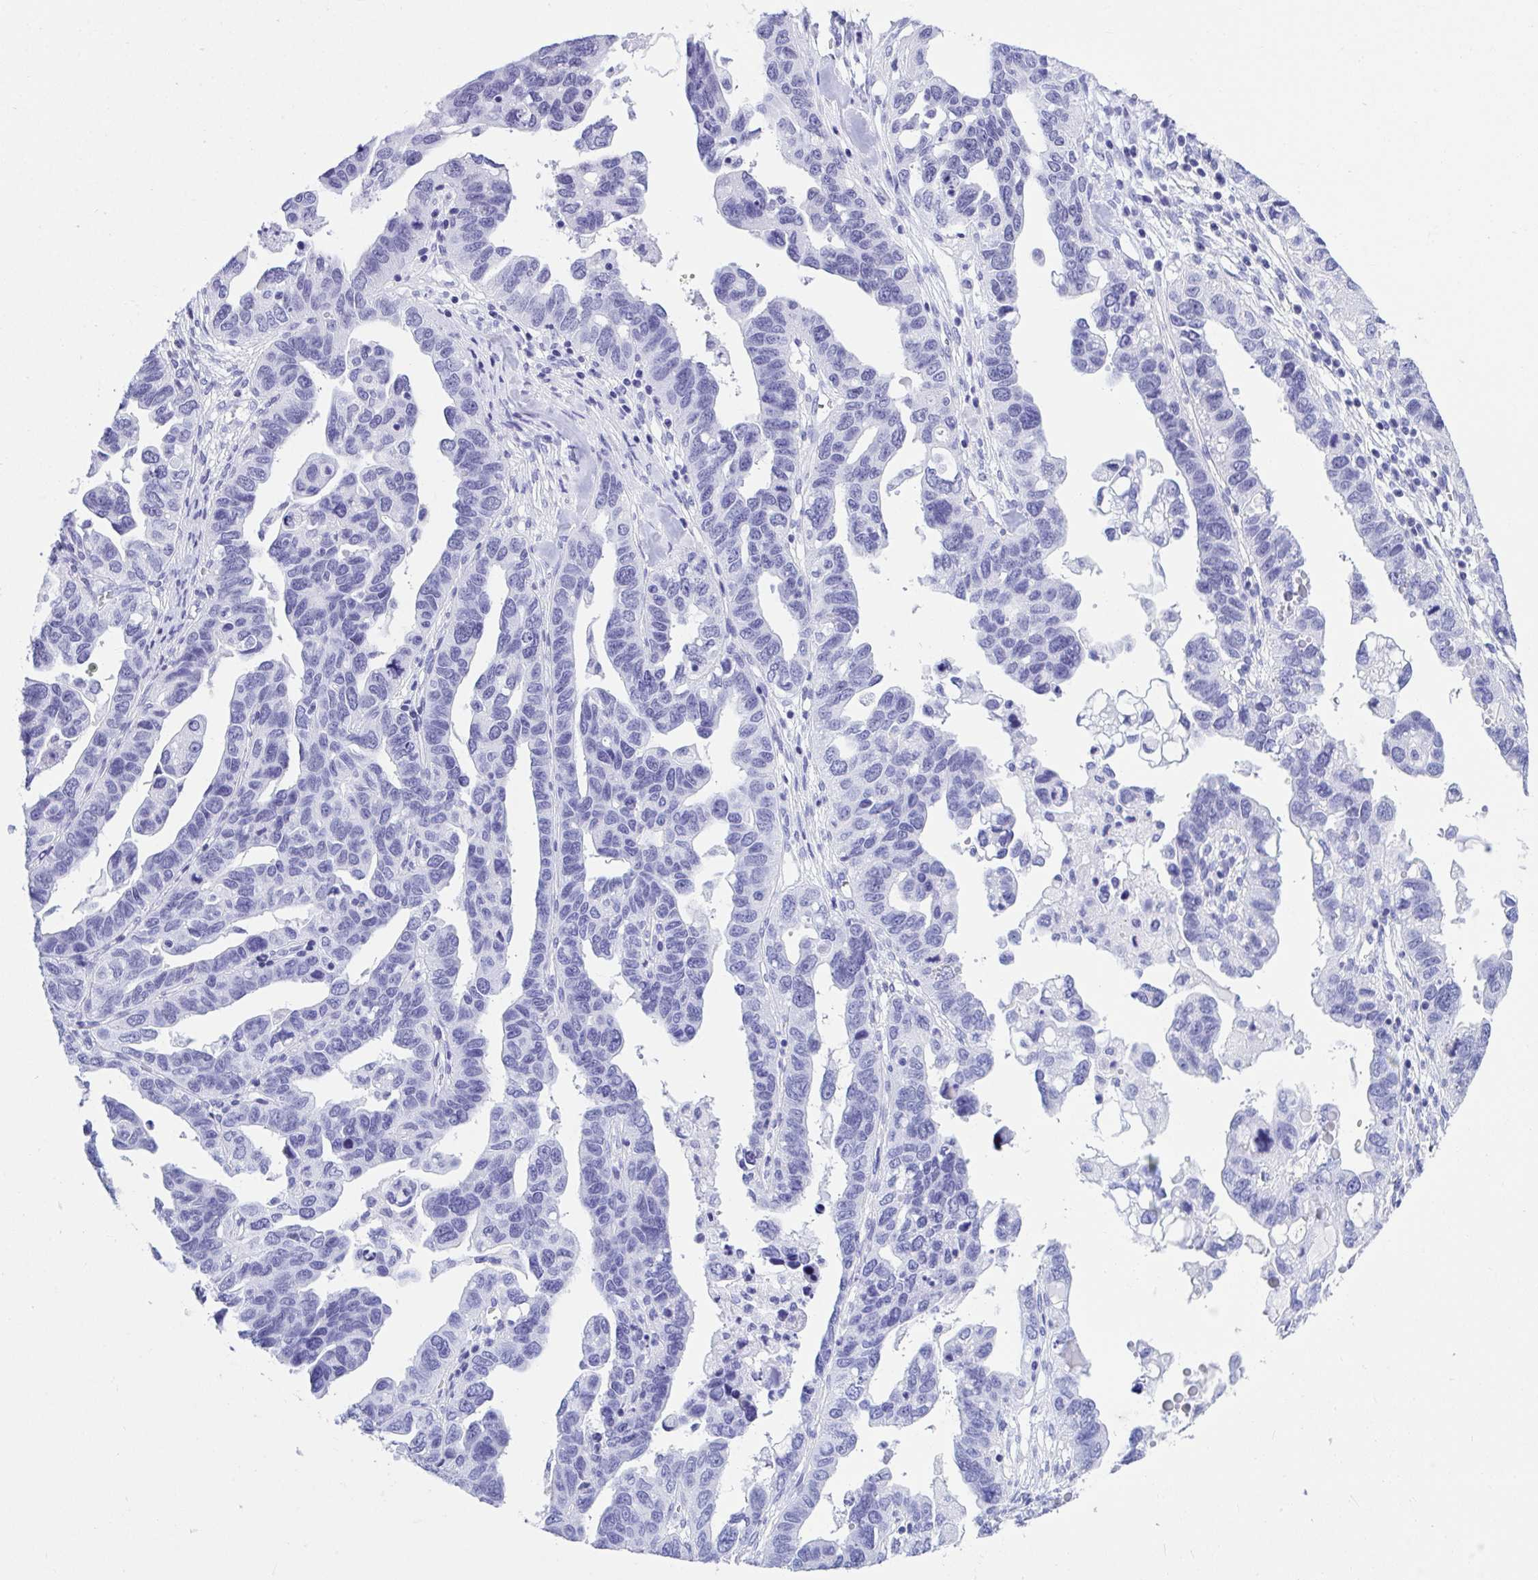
{"staining": {"intensity": "negative", "quantity": "none", "location": "none"}, "tissue": "ovarian cancer", "cell_type": "Tumor cells", "image_type": "cancer", "snomed": [{"axis": "morphology", "description": "Cystadenocarcinoma, serous, NOS"}, {"axis": "topography", "description": "Ovary"}], "caption": "IHC of ovarian cancer demonstrates no staining in tumor cells.", "gene": "THOP1", "patient": {"sex": "female", "age": 69}}